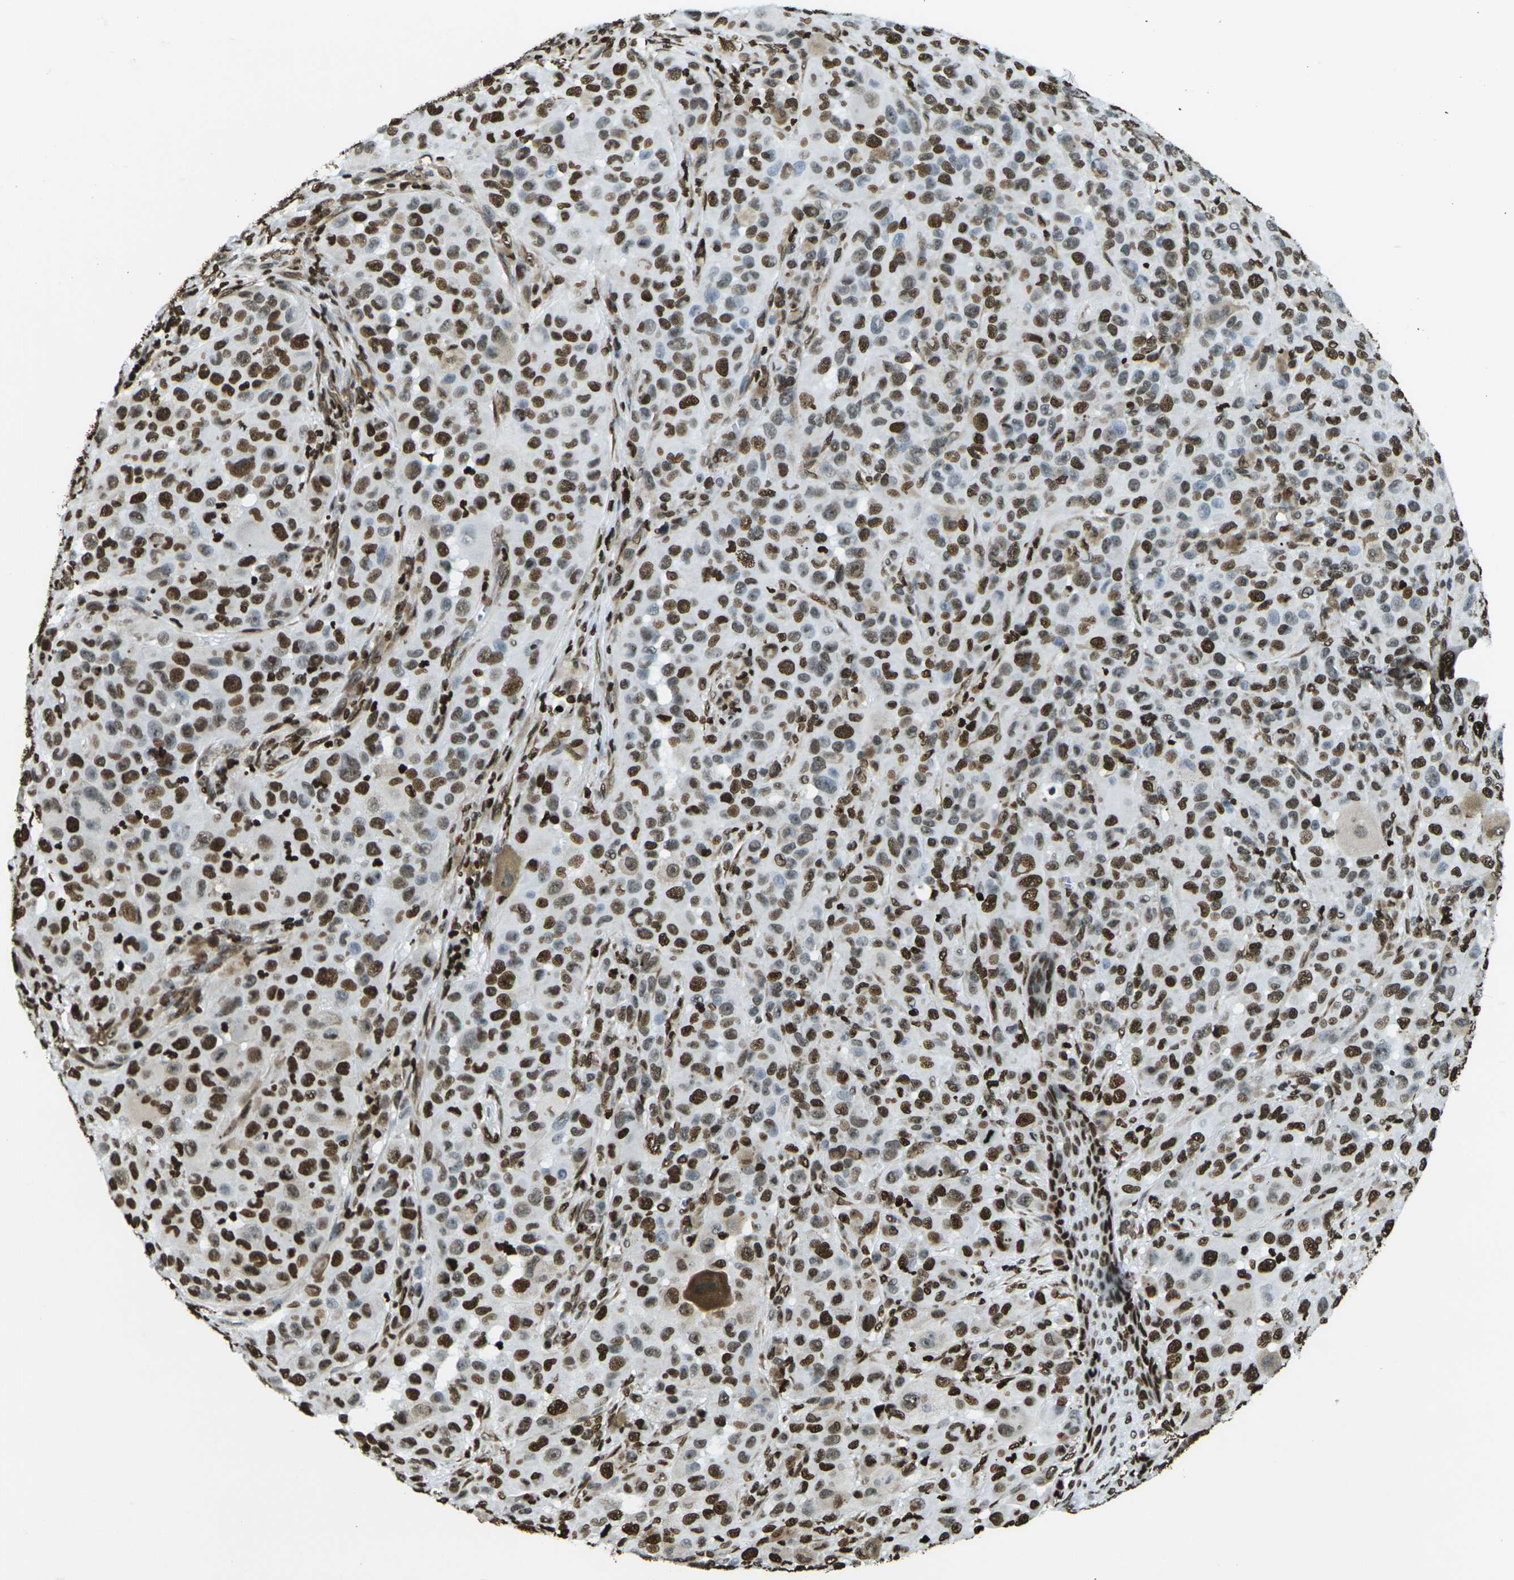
{"staining": {"intensity": "strong", "quantity": ">75%", "location": "nuclear"}, "tissue": "melanoma", "cell_type": "Tumor cells", "image_type": "cancer", "snomed": [{"axis": "morphology", "description": "Malignant melanoma, NOS"}, {"axis": "topography", "description": "Skin"}], "caption": "A histopathology image of malignant melanoma stained for a protein exhibits strong nuclear brown staining in tumor cells.", "gene": "H1-2", "patient": {"sex": "male", "age": 96}}